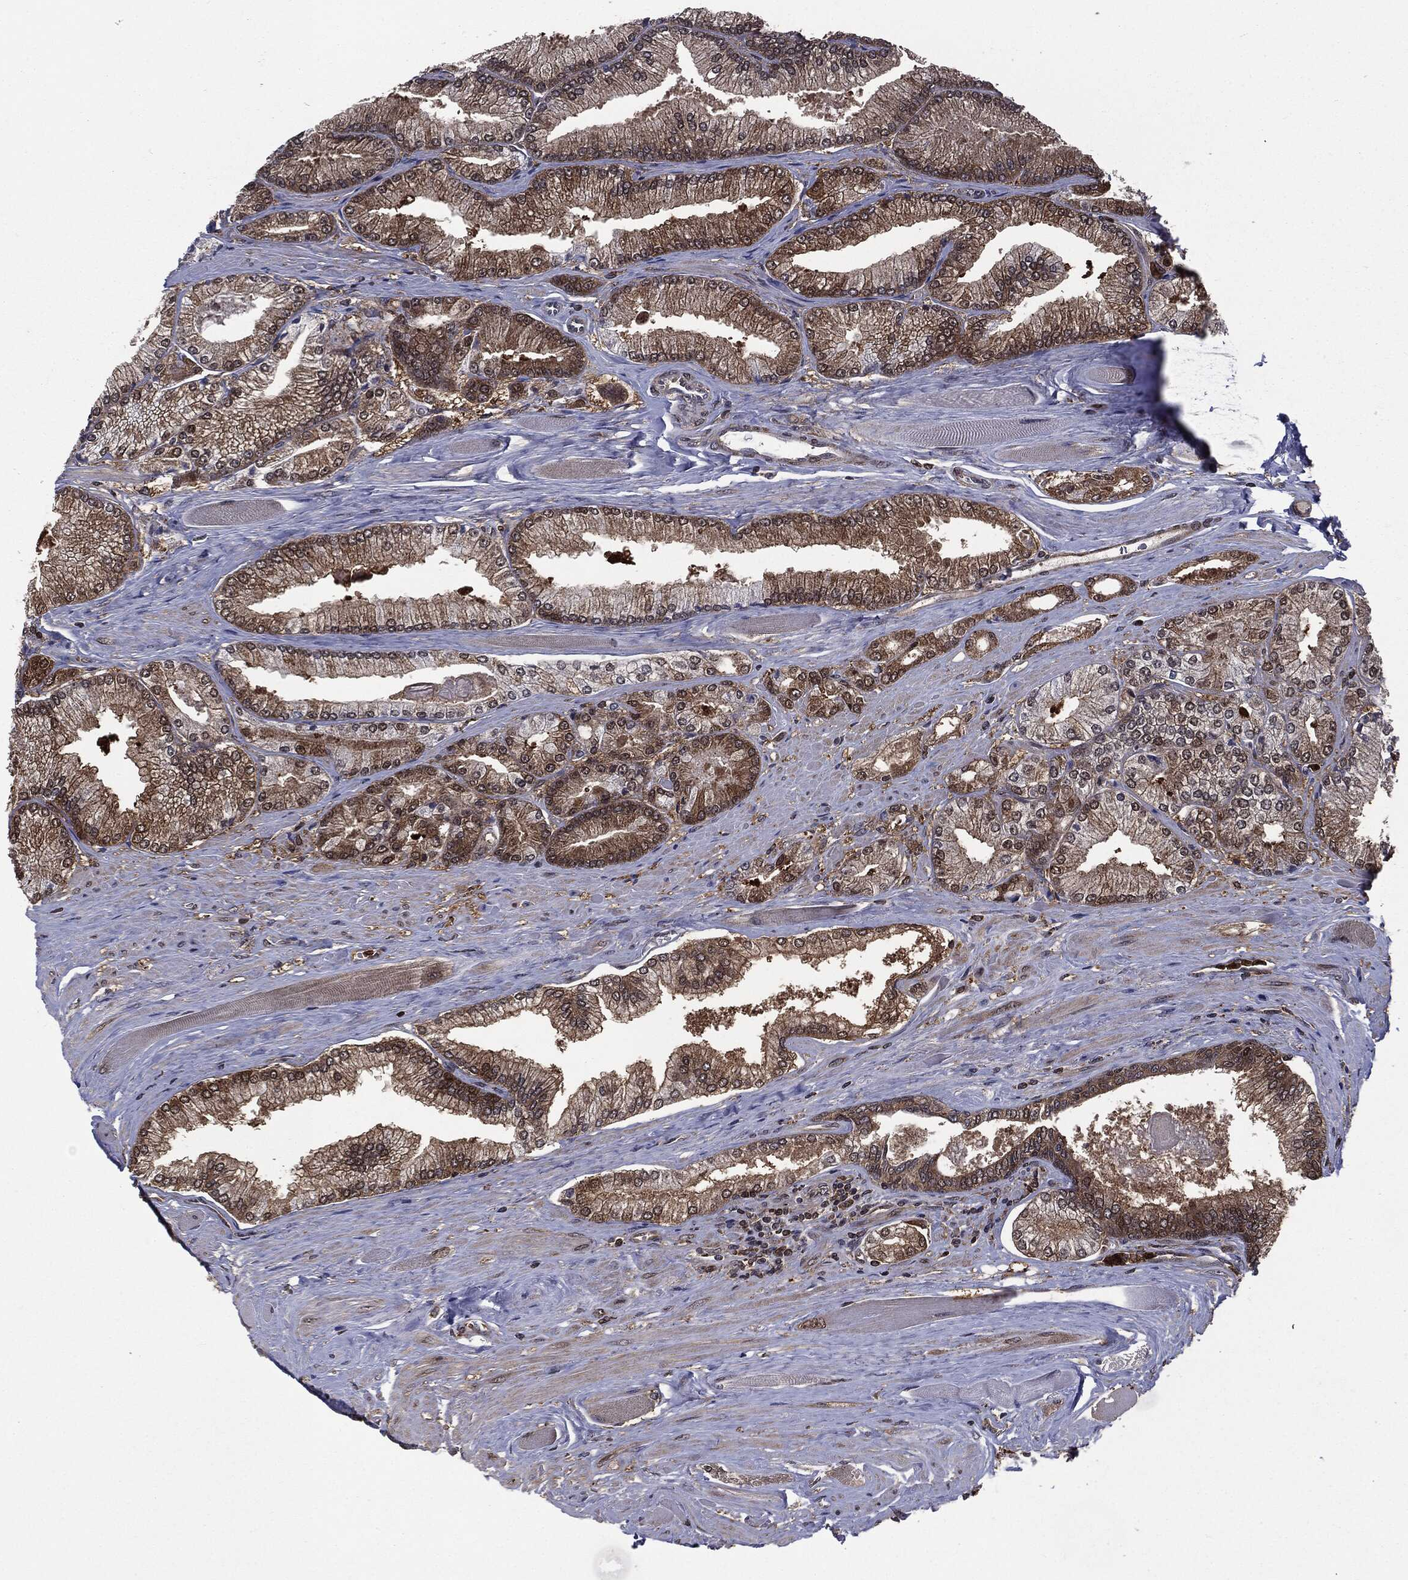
{"staining": {"intensity": "moderate", "quantity": "25%-75%", "location": "cytoplasmic/membranous"}, "tissue": "prostate cancer", "cell_type": "Tumor cells", "image_type": "cancer", "snomed": [{"axis": "morphology", "description": "Adenocarcinoma, Low grade"}, {"axis": "topography", "description": "Prostate"}], "caption": "A photomicrograph showing moderate cytoplasmic/membranous expression in about 25%-75% of tumor cells in prostate cancer (low-grade adenocarcinoma), as visualized by brown immunohistochemical staining.", "gene": "GPI", "patient": {"sex": "male", "age": 67}}